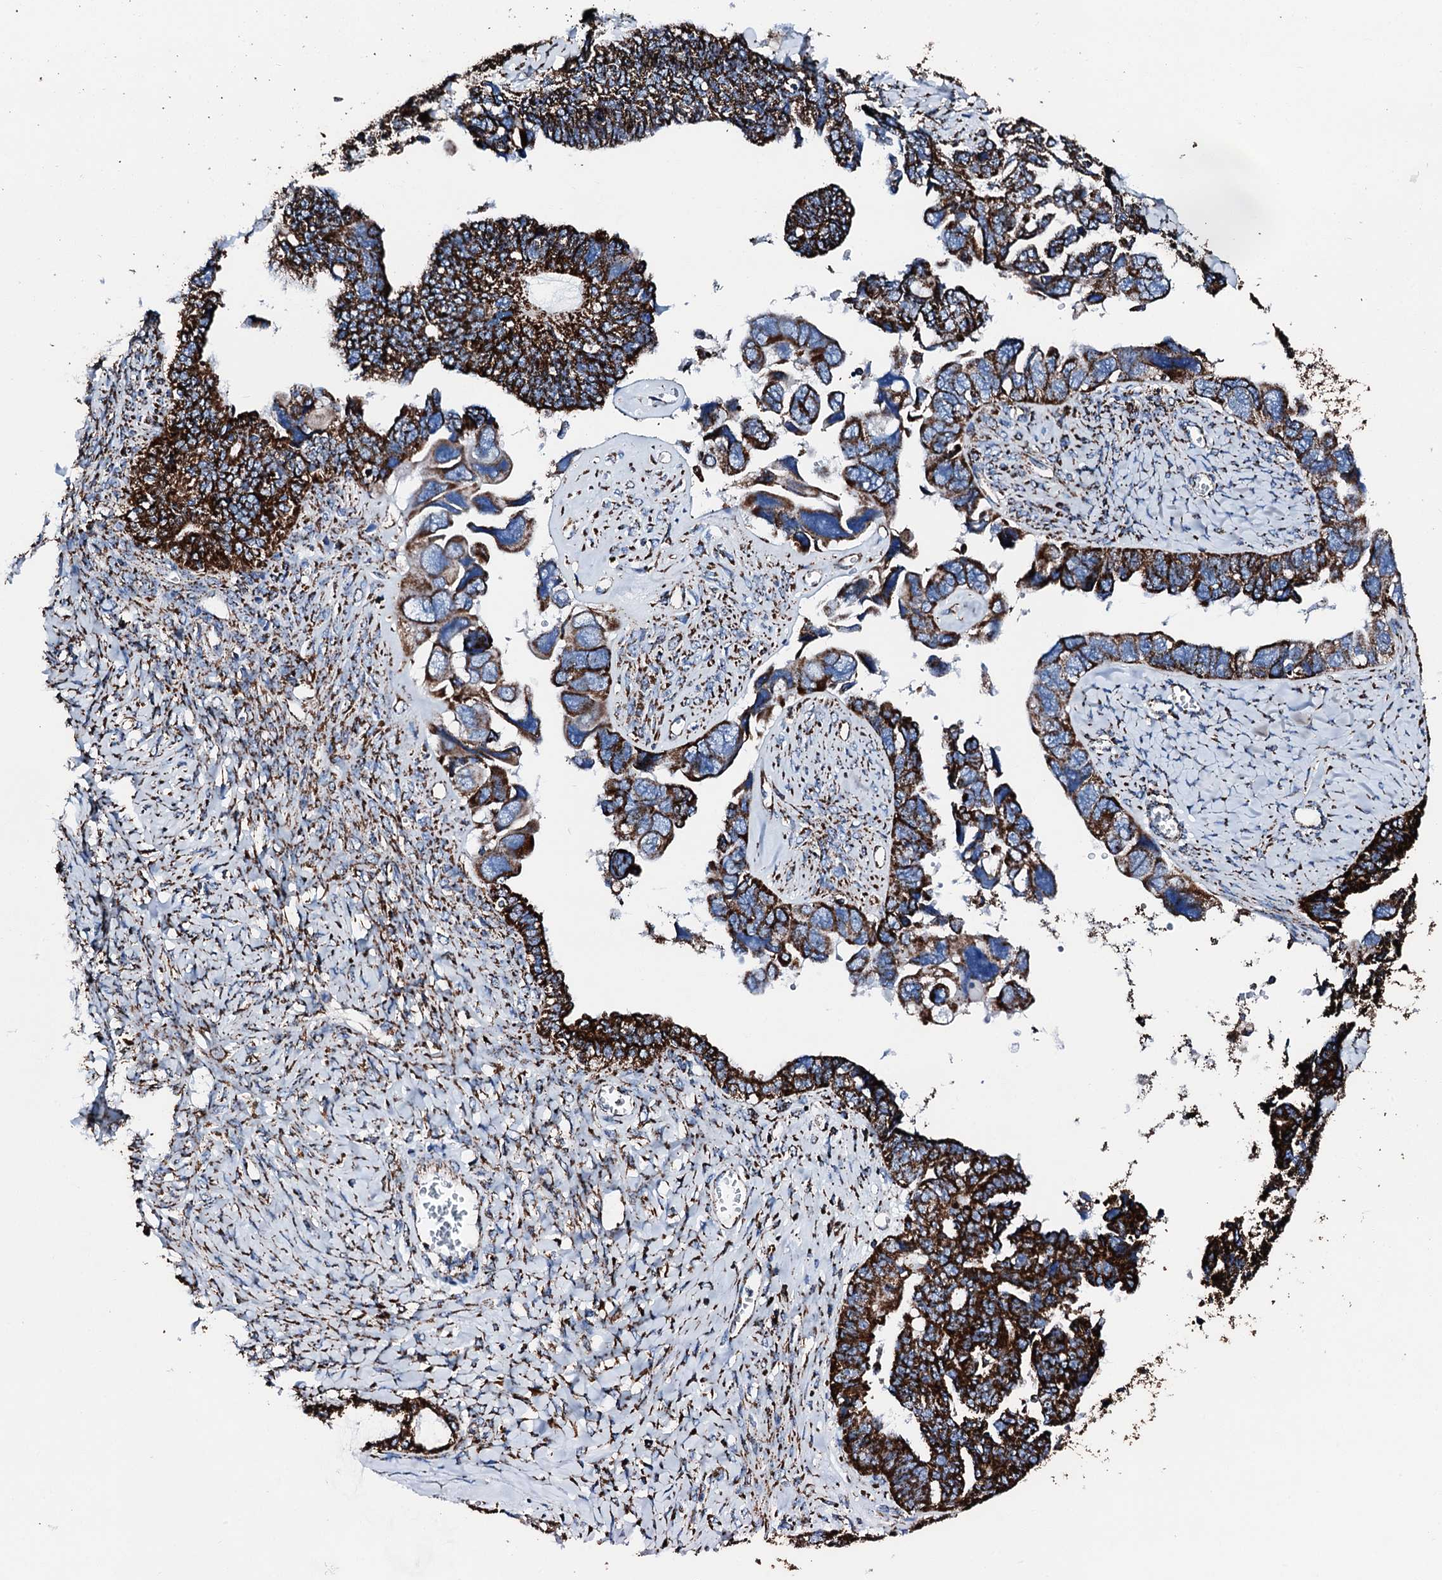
{"staining": {"intensity": "strong", "quantity": ">75%", "location": "cytoplasmic/membranous"}, "tissue": "ovarian cancer", "cell_type": "Tumor cells", "image_type": "cancer", "snomed": [{"axis": "morphology", "description": "Cystadenocarcinoma, serous, NOS"}, {"axis": "topography", "description": "Ovary"}], "caption": "DAB immunohistochemical staining of ovarian cancer (serous cystadenocarcinoma) exhibits strong cytoplasmic/membranous protein staining in approximately >75% of tumor cells.", "gene": "HADH", "patient": {"sex": "female", "age": 79}}